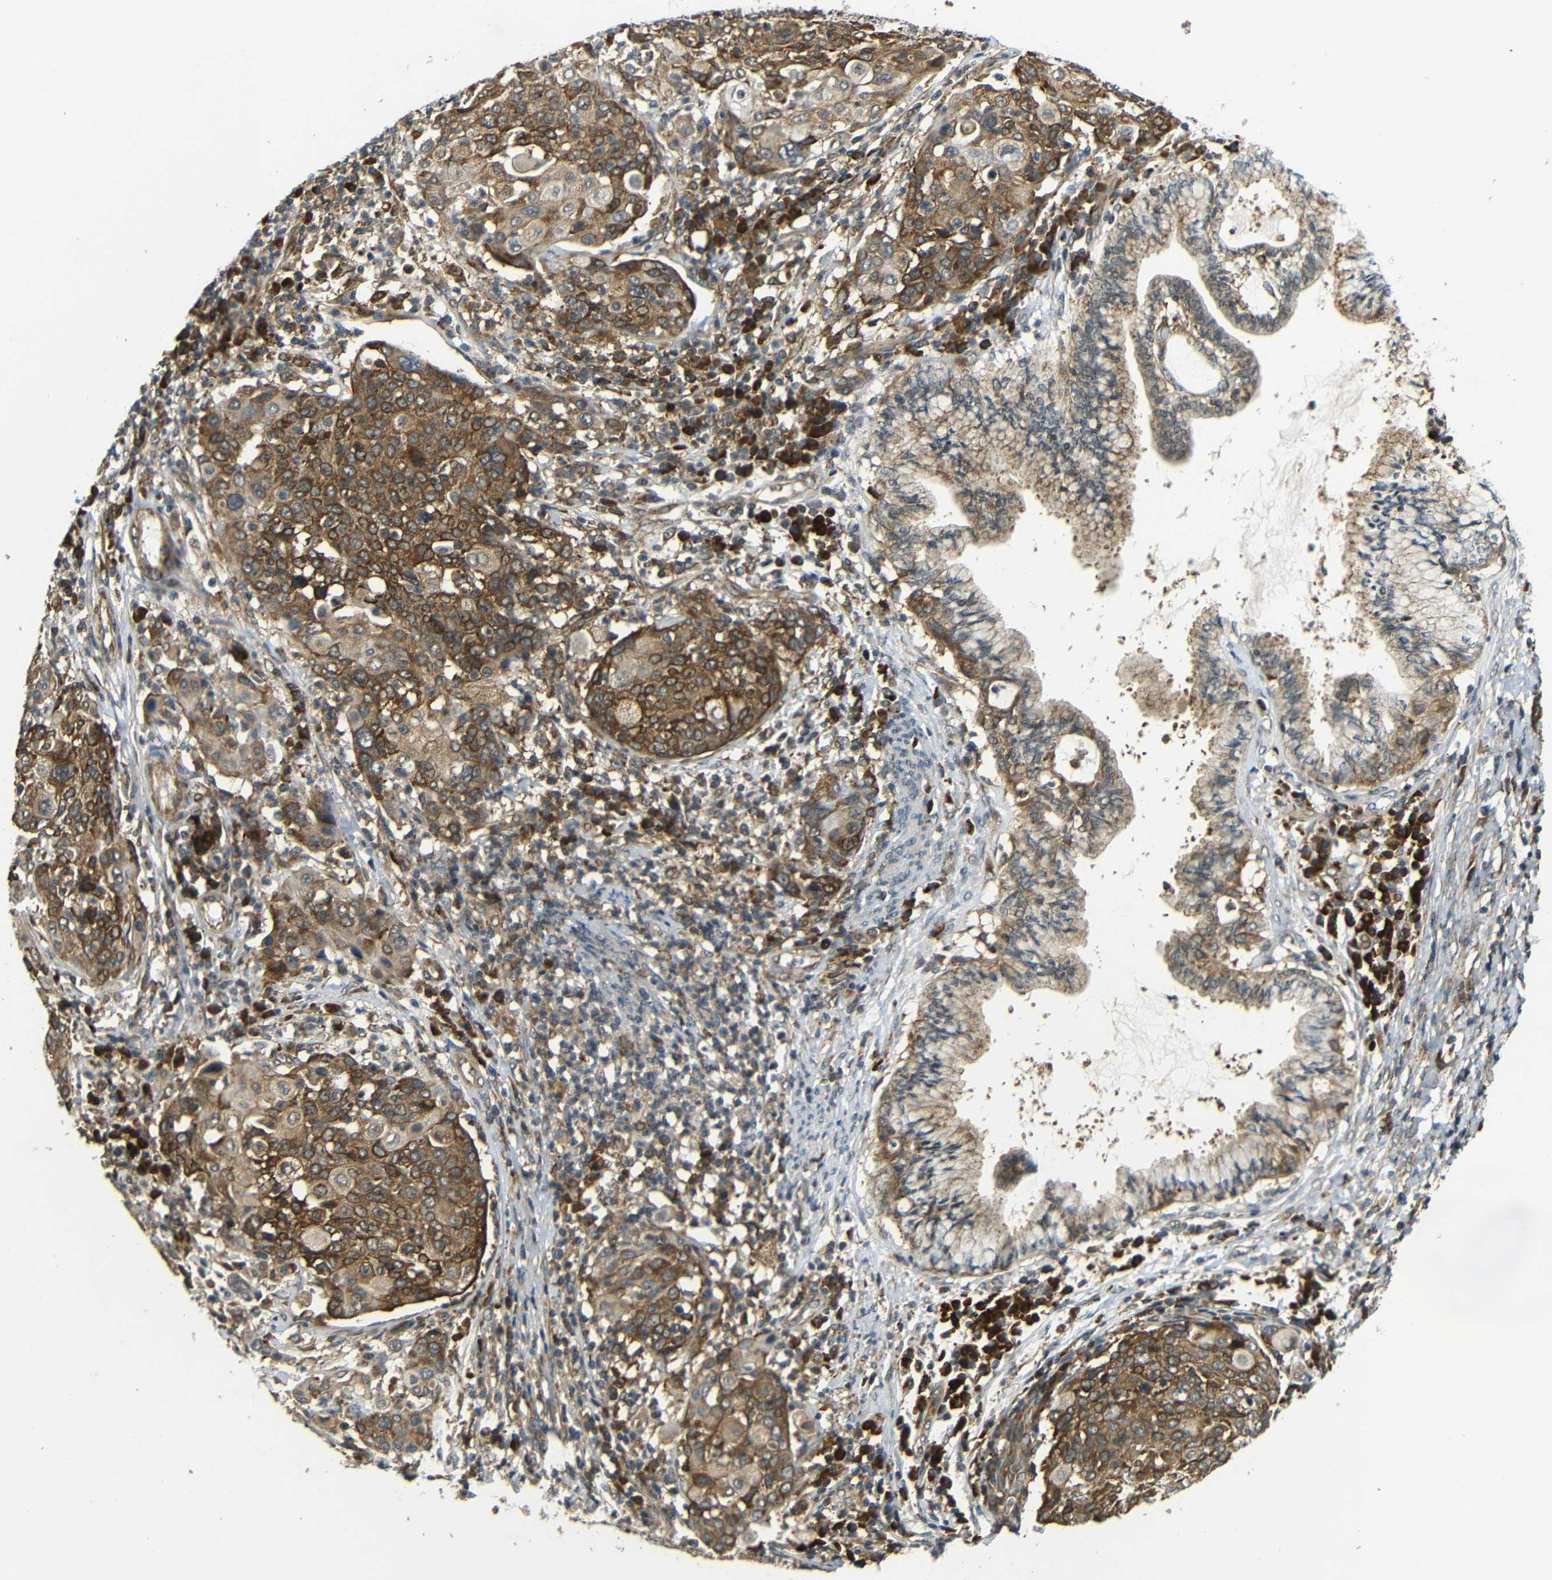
{"staining": {"intensity": "strong", "quantity": "25%-75%", "location": "cytoplasmic/membranous"}, "tissue": "cervical cancer", "cell_type": "Tumor cells", "image_type": "cancer", "snomed": [{"axis": "morphology", "description": "Squamous cell carcinoma, NOS"}, {"axis": "topography", "description": "Cervix"}], "caption": "Strong cytoplasmic/membranous staining is present in approximately 25%-75% of tumor cells in cervical squamous cell carcinoma.", "gene": "EPHB2", "patient": {"sex": "female", "age": 40}}